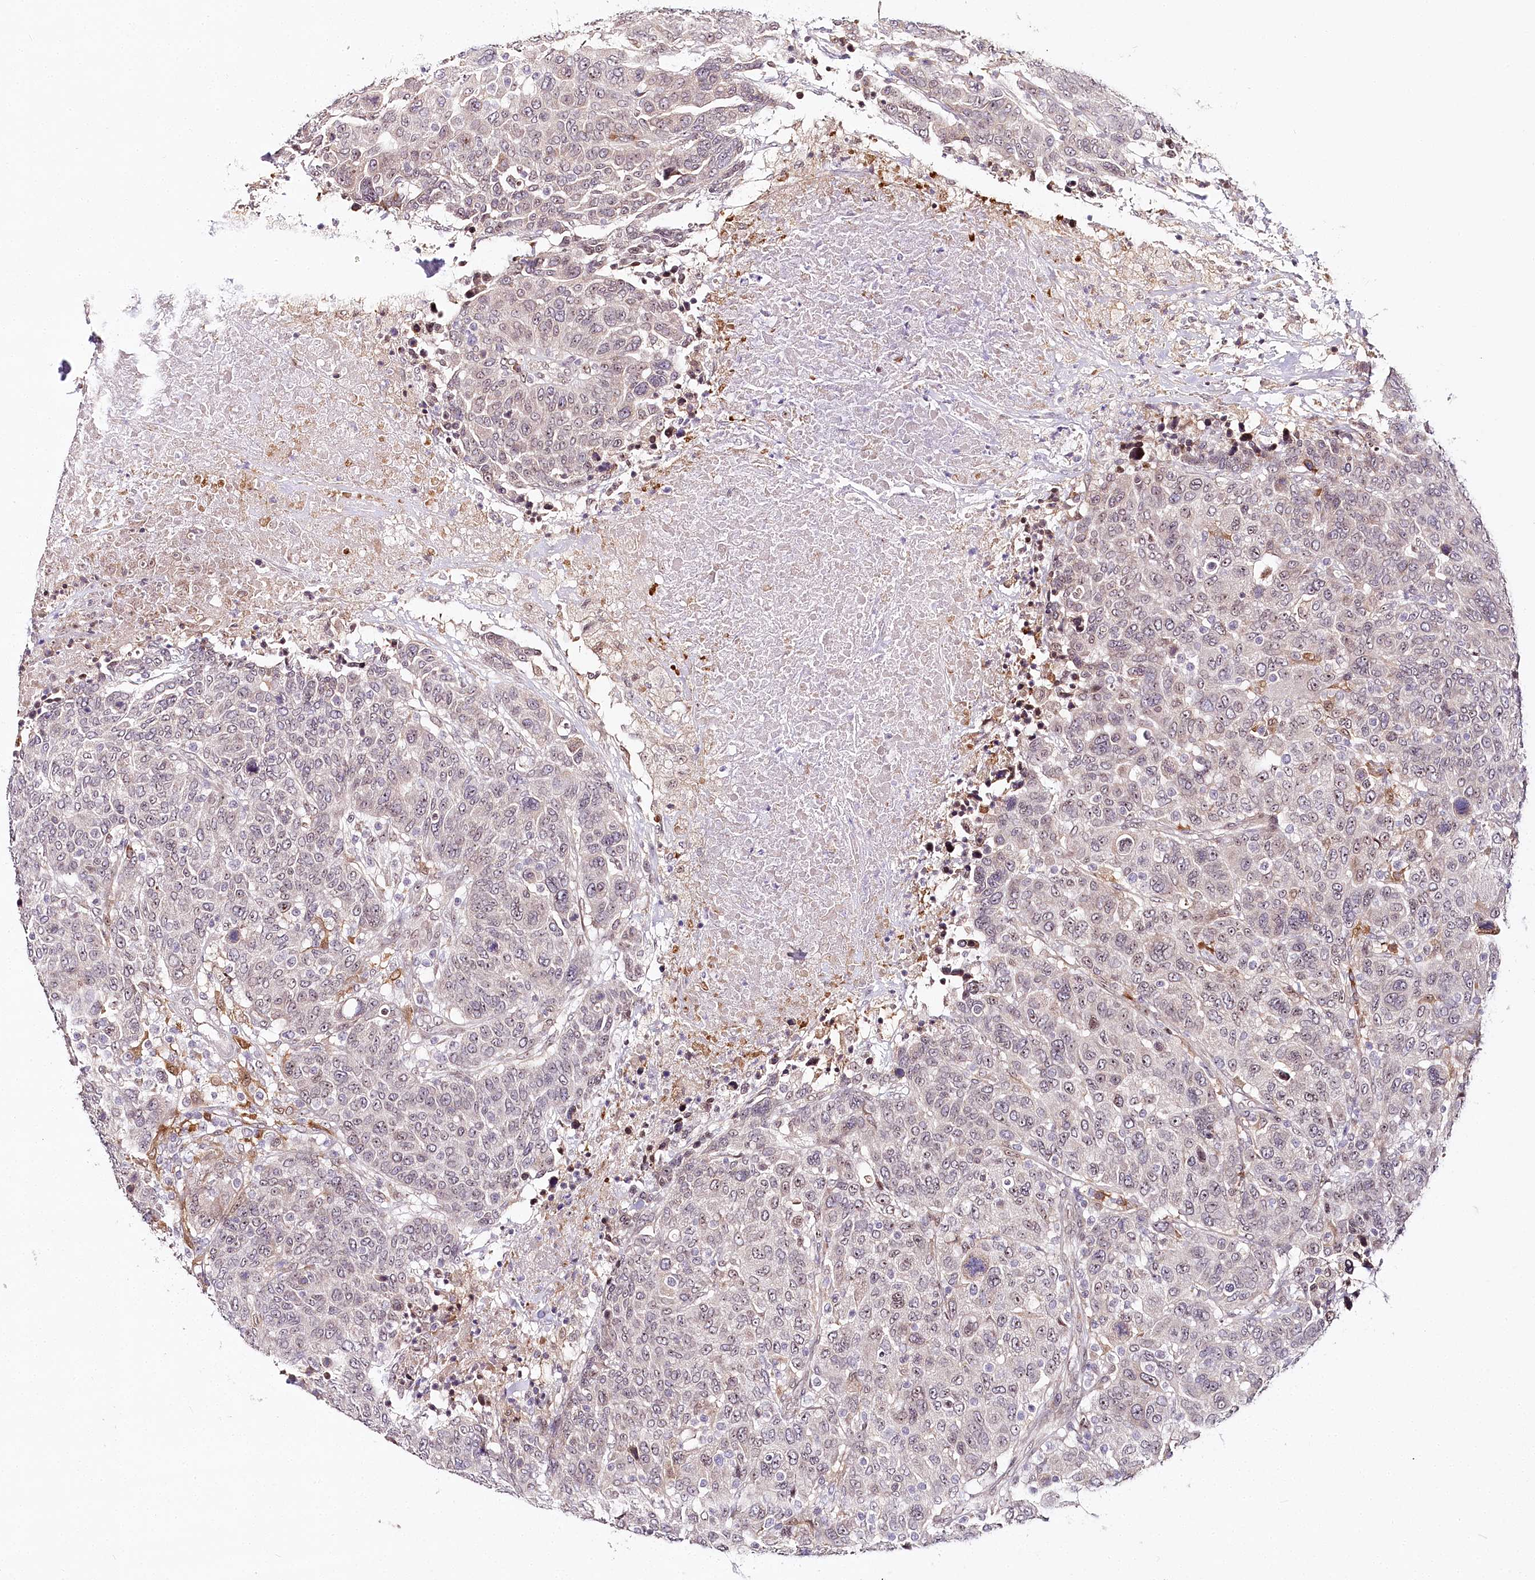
{"staining": {"intensity": "weak", "quantity": "<25%", "location": "cytoplasmic/membranous,nuclear"}, "tissue": "breast cancer", "cell_type": "Tumor cells", "image_type": "cancer", "snomed": [{"axis": "morphology", "description": "Duct carcinoma"}, {"axis": "topography", "description": "Breast"}], "caption": "Photomicrograph shows no significant protein positivity in tumor cells of breast cancer (invasive ductal carcinoma).", "gene": "WDR36", "patient": {"sex": "female", "age": 37}}